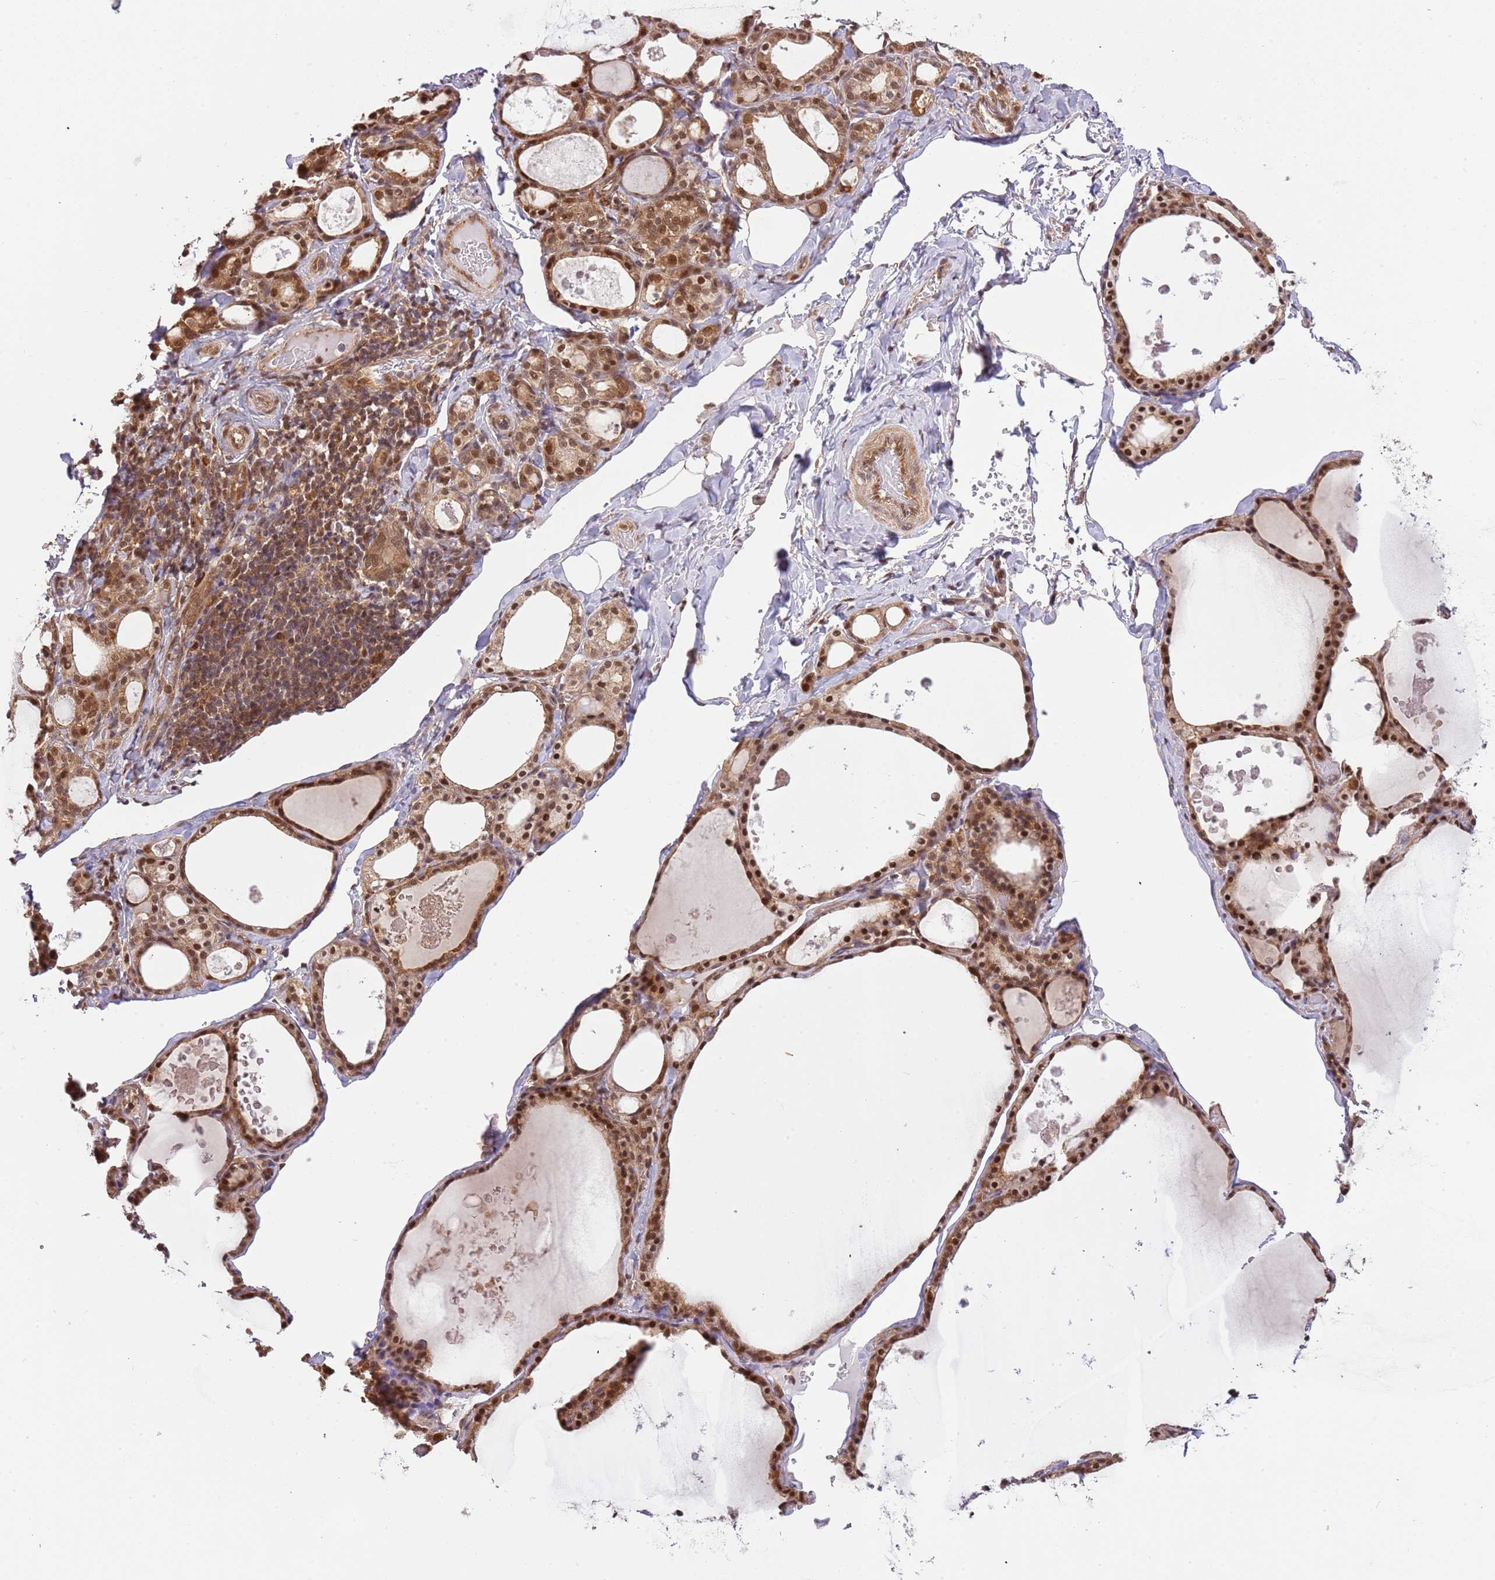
{"staining": {"intensity": "moderate", "quantity": ">75%", "location": "cytoplasmic/membranous,nuclear"}, "tissue": "thyroid gland", "cell_type": "Glandular cells", "image_type": "normal", "snomed": [{"axis": "morphology", "description": "Normal tissue, NOS"}, {"axis": "topography", "description": "Thyroid gland"}], "caption": "Brown immunohistochemical staining in unremarkable human thyroid gland demonstrates moderate cytoplasmic/membranous,nuclear staining in about >75% of glandular cells. Using DAB (brown) and hematoxylin (blue) stains, captured at high magnification using brightfield microscopy.", "gene": "PLSCR5", "patient": {"sex": "male", "age": 56}}